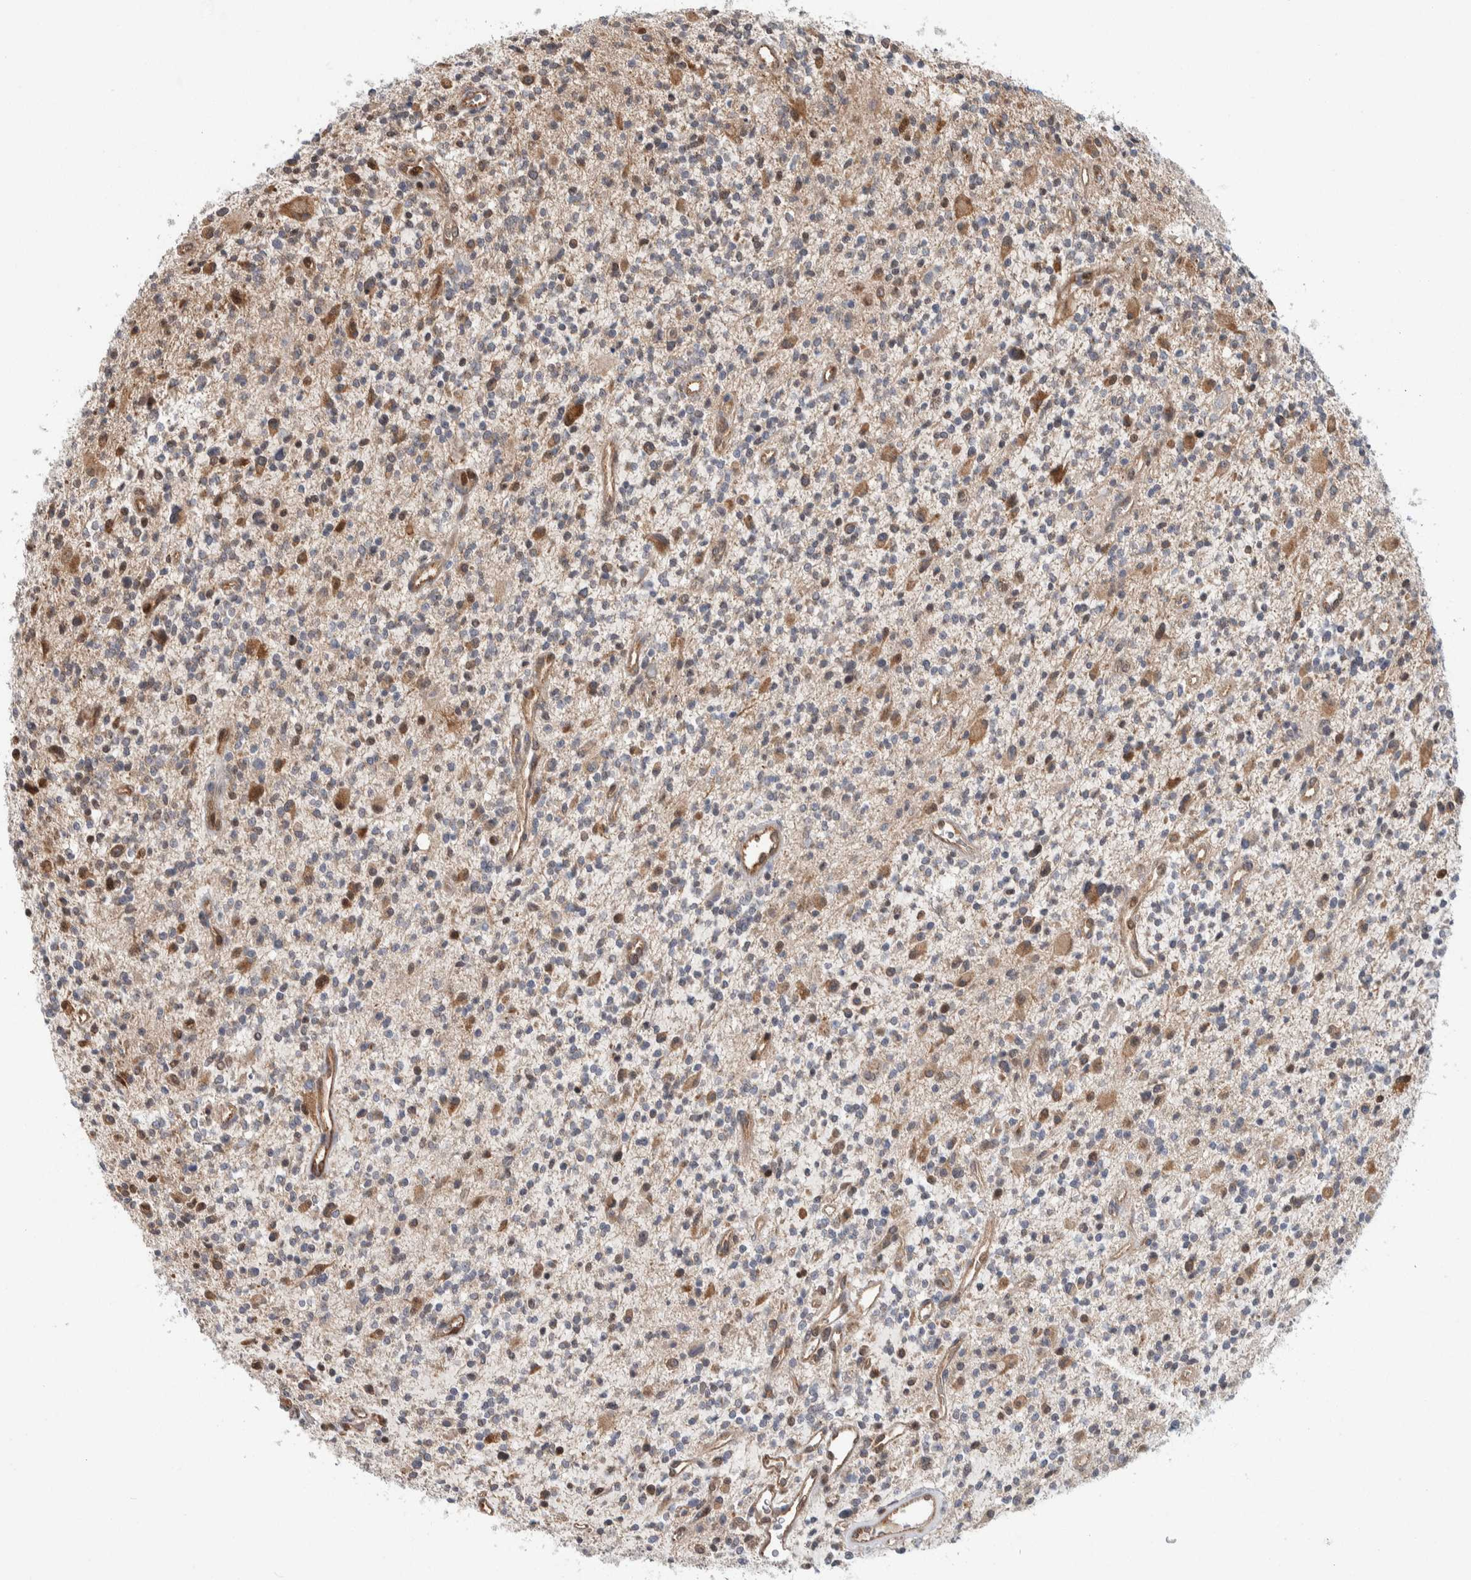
{"staining": {"intensity": "moderate", "quantity": "<25%", "location": "cytoplasmic/membranous"}, "tissue": "glioma", "cell_type": "Tumor cells", "image_type": "cancer", "snomed": [{"axis": "morphology", "description": "Glioma, malignant, High grade"}, {"axis": "topography", "description": "Brain"}], "caption": "Protein staining of malignant high-grade glioma tissue exhibits moderate cytoplasmic/membranous positivity in approximately <25% of tumor cells.", "gene": "PTPA", "patient": {"sex": "male", "age": 48}}